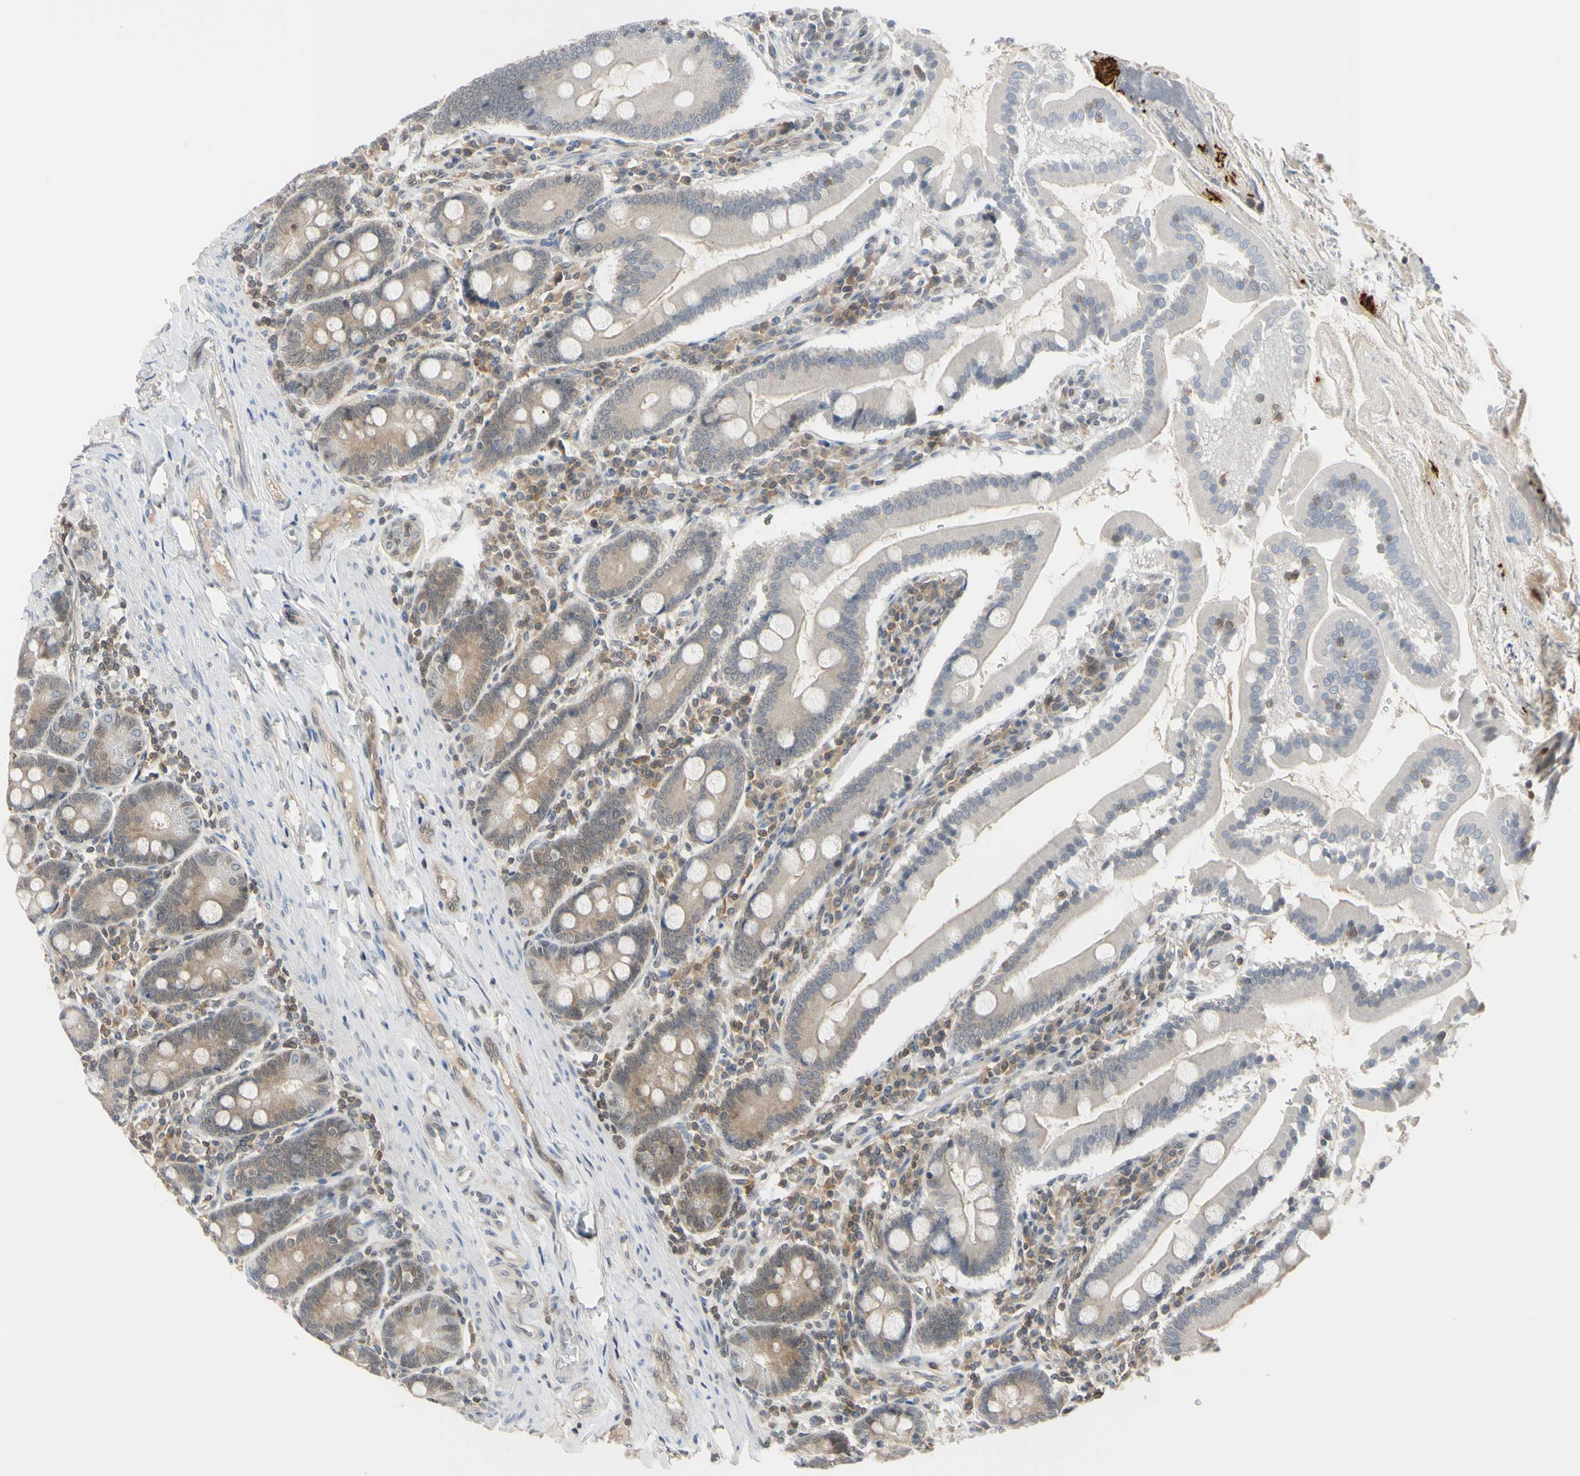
{"staining": {"intensity": "weak", "quantity": "25%-75%", "location": "cytoplasmic/membranous"}, "tissue": "duodenum", "cell_type": "Glandular cells", "image_type": "normal", "snomed": [{"axis": "morphology", "description": "Normal tissue, NOS"}, {"axis": "topography", "description": "Duodenum"}], "caption": "Protein expression analysis of benign duodenum demonstrates weak cytoplasmic/membranous expression in approximately 25%-75% of glandular cells. (brown staining indicates protein expression, while blue staining denotes nuclei).", "gene": "UBE2I", "patient": {"sex": "male", "age": 50}}